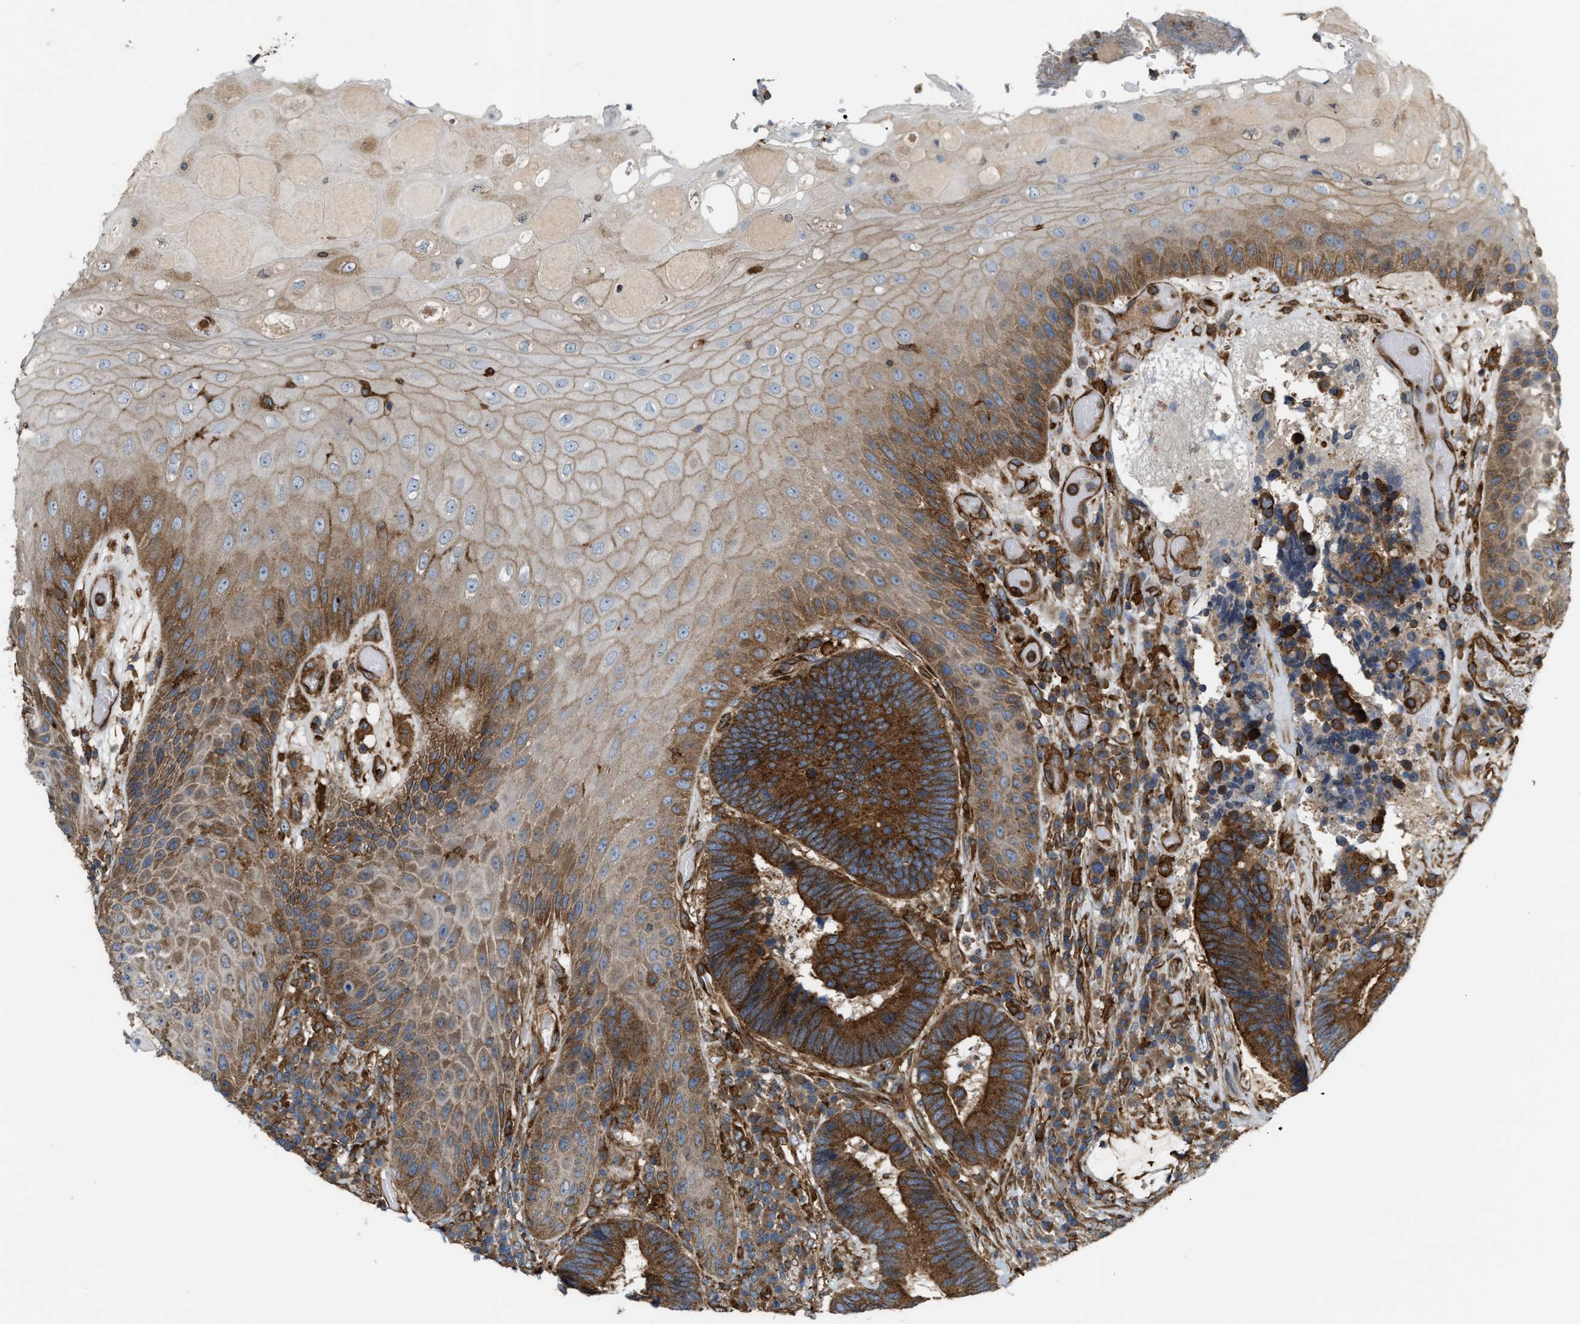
{"staining": {"intensity": "strong", "quantity": ">75%", "location": "cytoplasmic/membranous"}, "tissue": "colorectal cancer", "cell_type": "Tumor cells", "image_type": "cancer", "snomed": [{"axis": "morphology", "description": "Adenocarcinoma, NOS"}, {"axis": "topography", "description": "Rectum"}, {"axis": "topography", "description": "Anal"}], "caption": "The immunohistochemical stain shows strong cytoplasmic/membranous positivity in tumor cells of adenocarcinoma (colorectal) tissue.", "gene": "PICALM", "patient": {"sex": "female", "age": 89}}